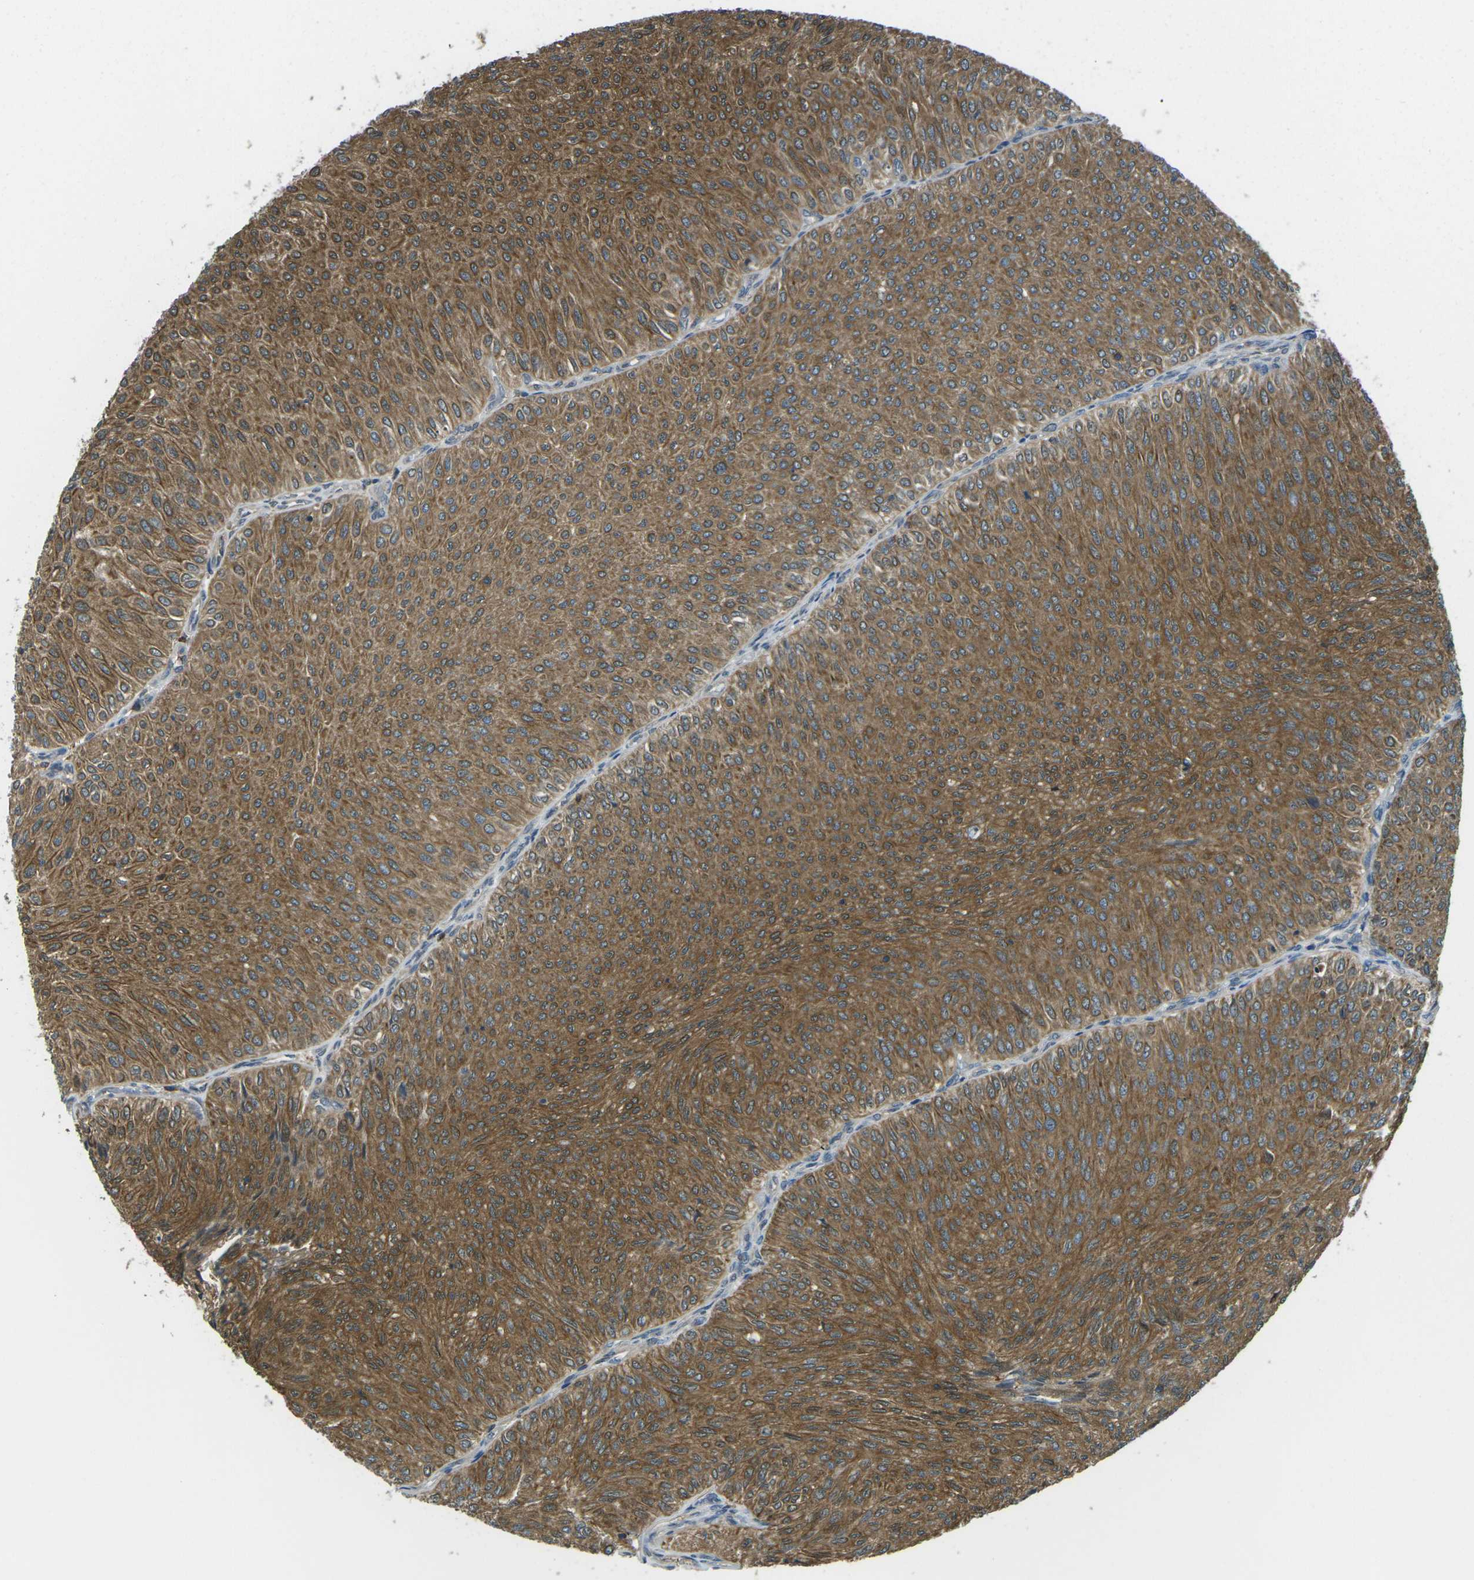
{"staining": {"intensity": "strong", "quantity": ">75%", "location": "cytoplasmic/membranous"}, "tissue": "urothelial cancer", "cell_type": "Tumor cells", "image_type": "cancer", "snomed": [{"axis": "morphology", "description": "Urothelial carcinoma, Low grade"}, {"axis": "topography", "description": "Urinary bladder"}], "caption": "Immunohistochemistry (IHC) (DAB (3,3'-diaminobenzidine)) staining of urothelial carcinoma (low-grade) shows strong cytoplasmic/membranous protein staining in about >75% of tumor cells. The protein is stained brown, and the nuclei are stained in blue (DAB IHC with brightfield microscopy, high magnification).", "gene": "PIEZO2", "patient": {"sex": "male", "age": 78}}